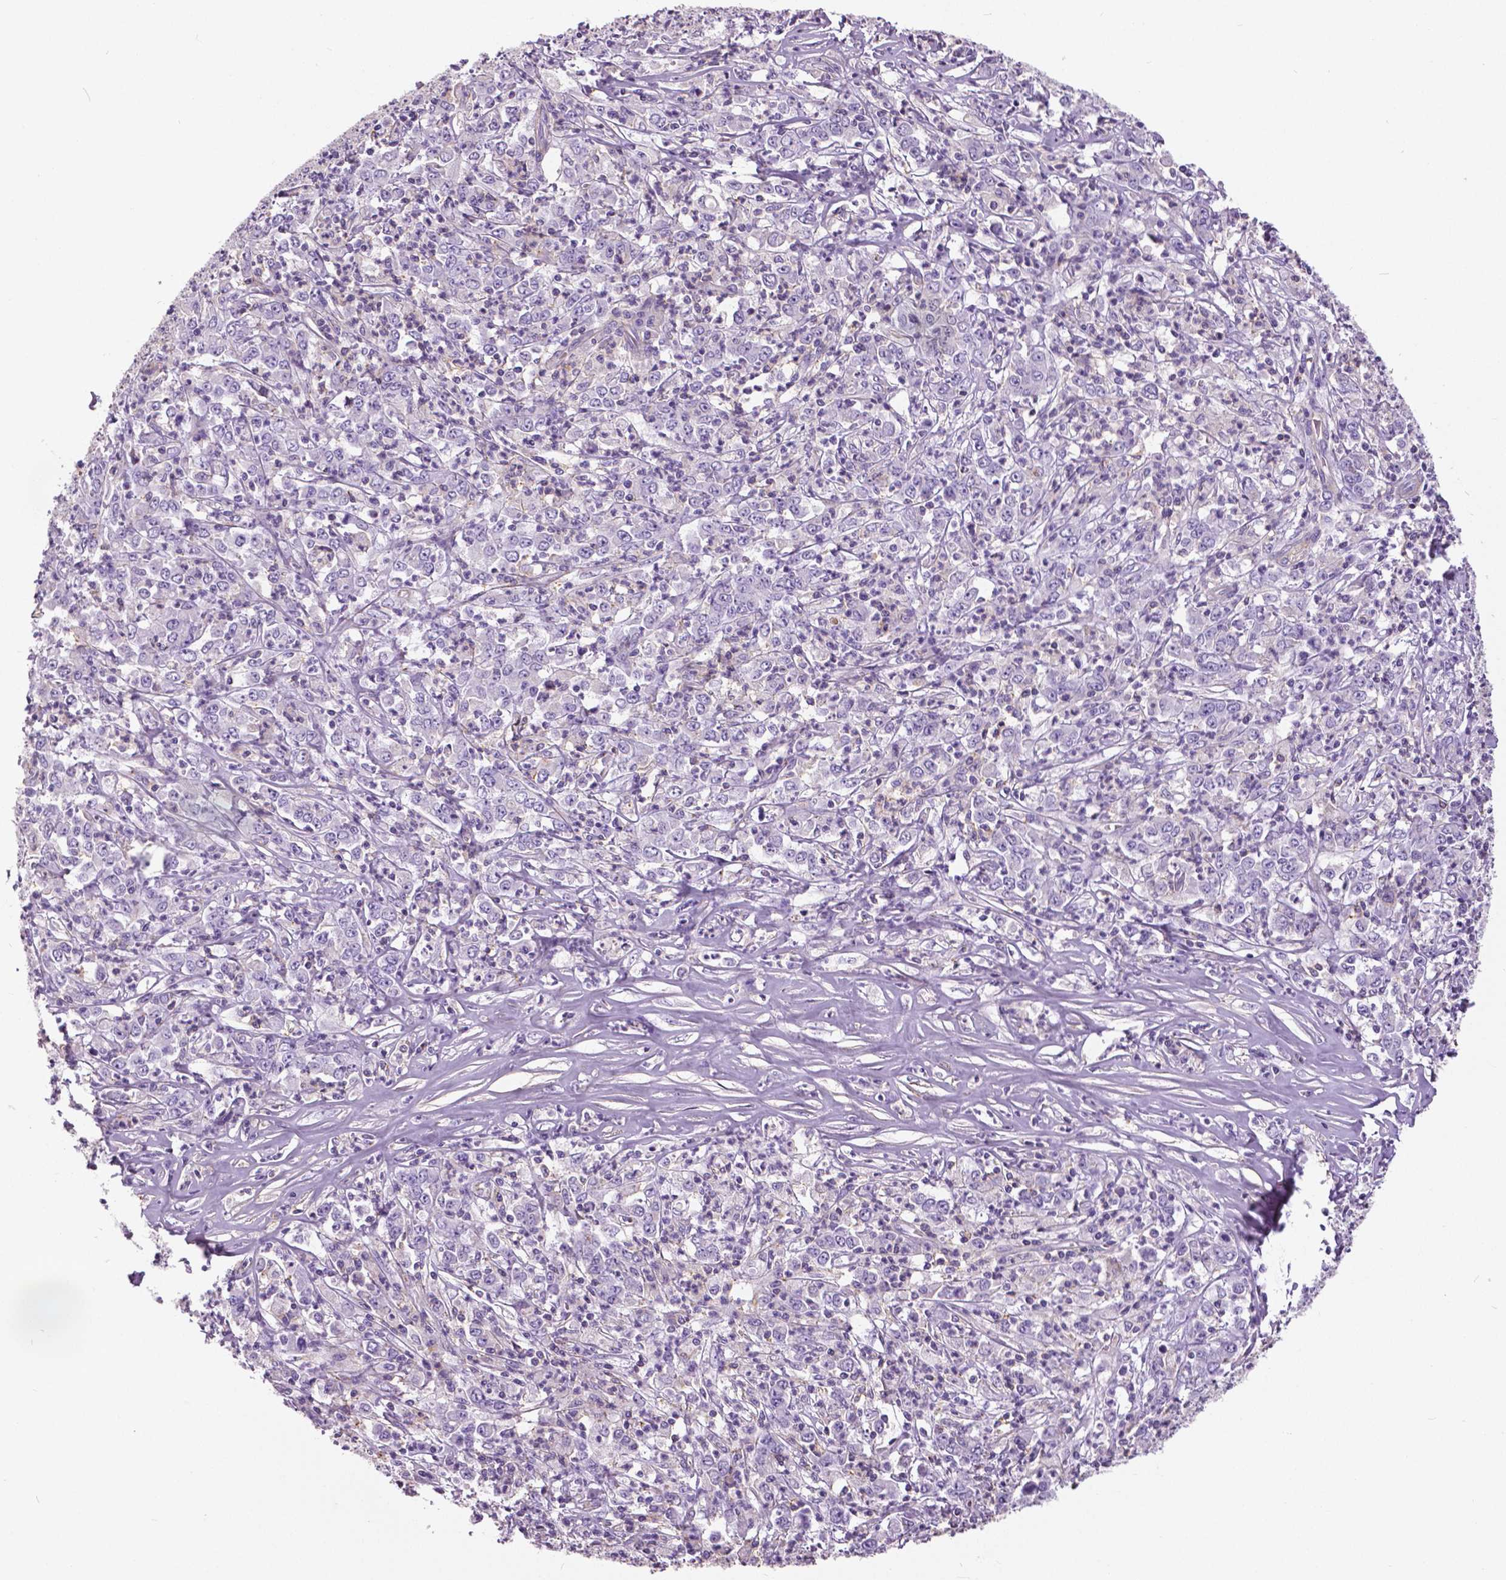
{"staining": {"intensity": "negative", "quantity": "none", "location": "none"}, "tissue": "stomach cancer", "cell_type": "Tumor cells", "image_type": "cancer", "snomed": [{"axis": "morphology", "description": "Adenocarcinoma, NOS"}, {"axis": "topography", "description": "Stomach, lower"}], "caption": "Photomicrograph shows no protein positivity in tumor cells of stomach cancer tissue.", "gene": "ANXA13", "patient": {"sex": "female", "age": 71}}